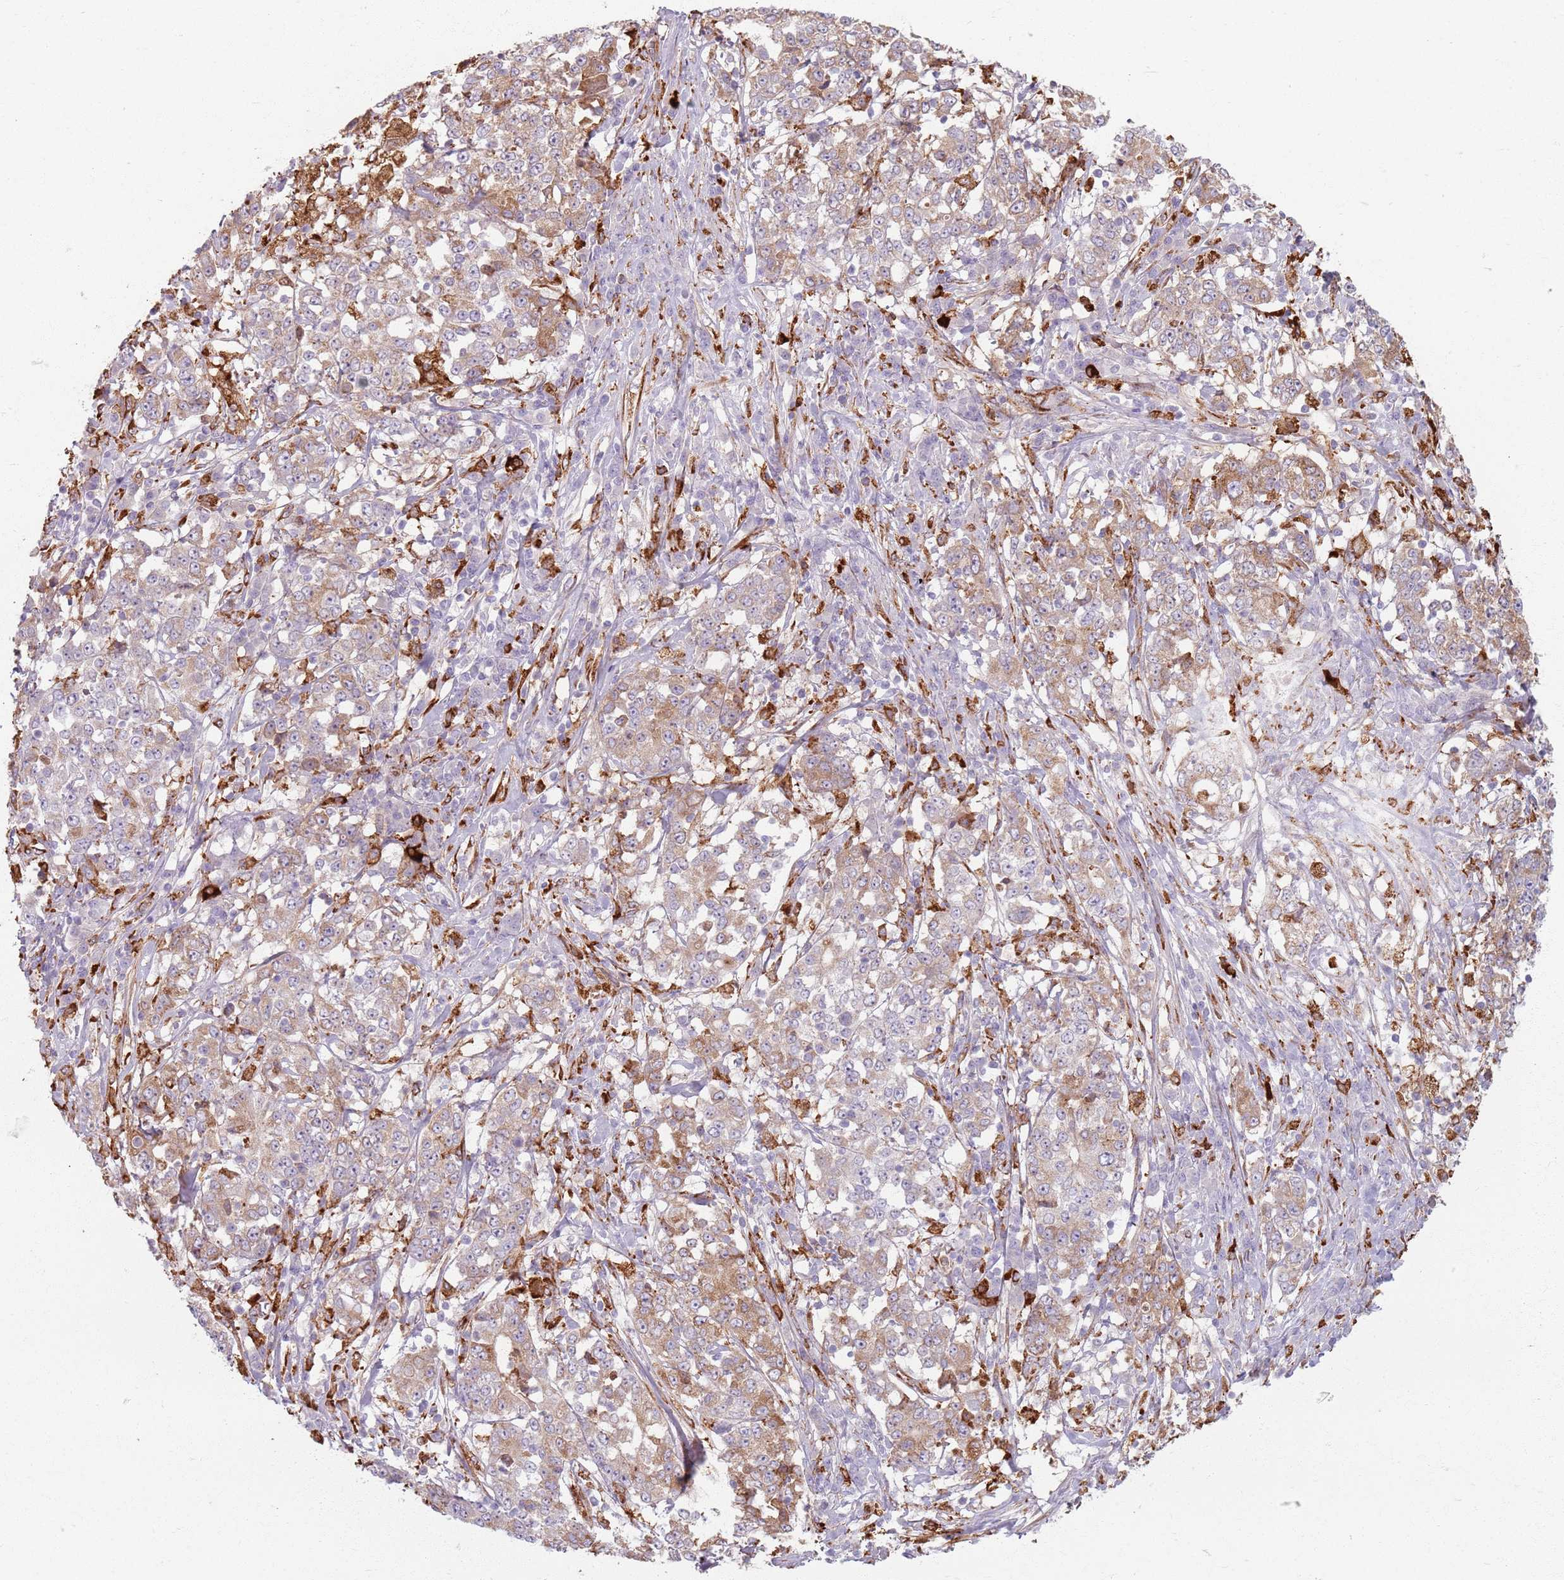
{"staining": {"intensity": "moderate", "quantity": ">75%", "location": "cytoplasmic/membranous"}, "tissue": "stomach cancer", "cell_type": "Tumor cells", "image_type": "cancer", "snomed": [{"axis": "morphology", "description": "Adenocarcinoma, NOS"}, {"axis": "topography", "description": "Stomach"}], "caption": "Immunohistochemistry image of neoplastic tissue: human adenocarcinoma (stomach) stained using IHC reveals medium levels of moderate protein expression localized specifically in the cytoplasmic/membranous of tumor cells, appearing as a cytoplasmic/membranous brown color.", "gene": "COLGALT1", "patient": {"sex": "male", "age": 59}}